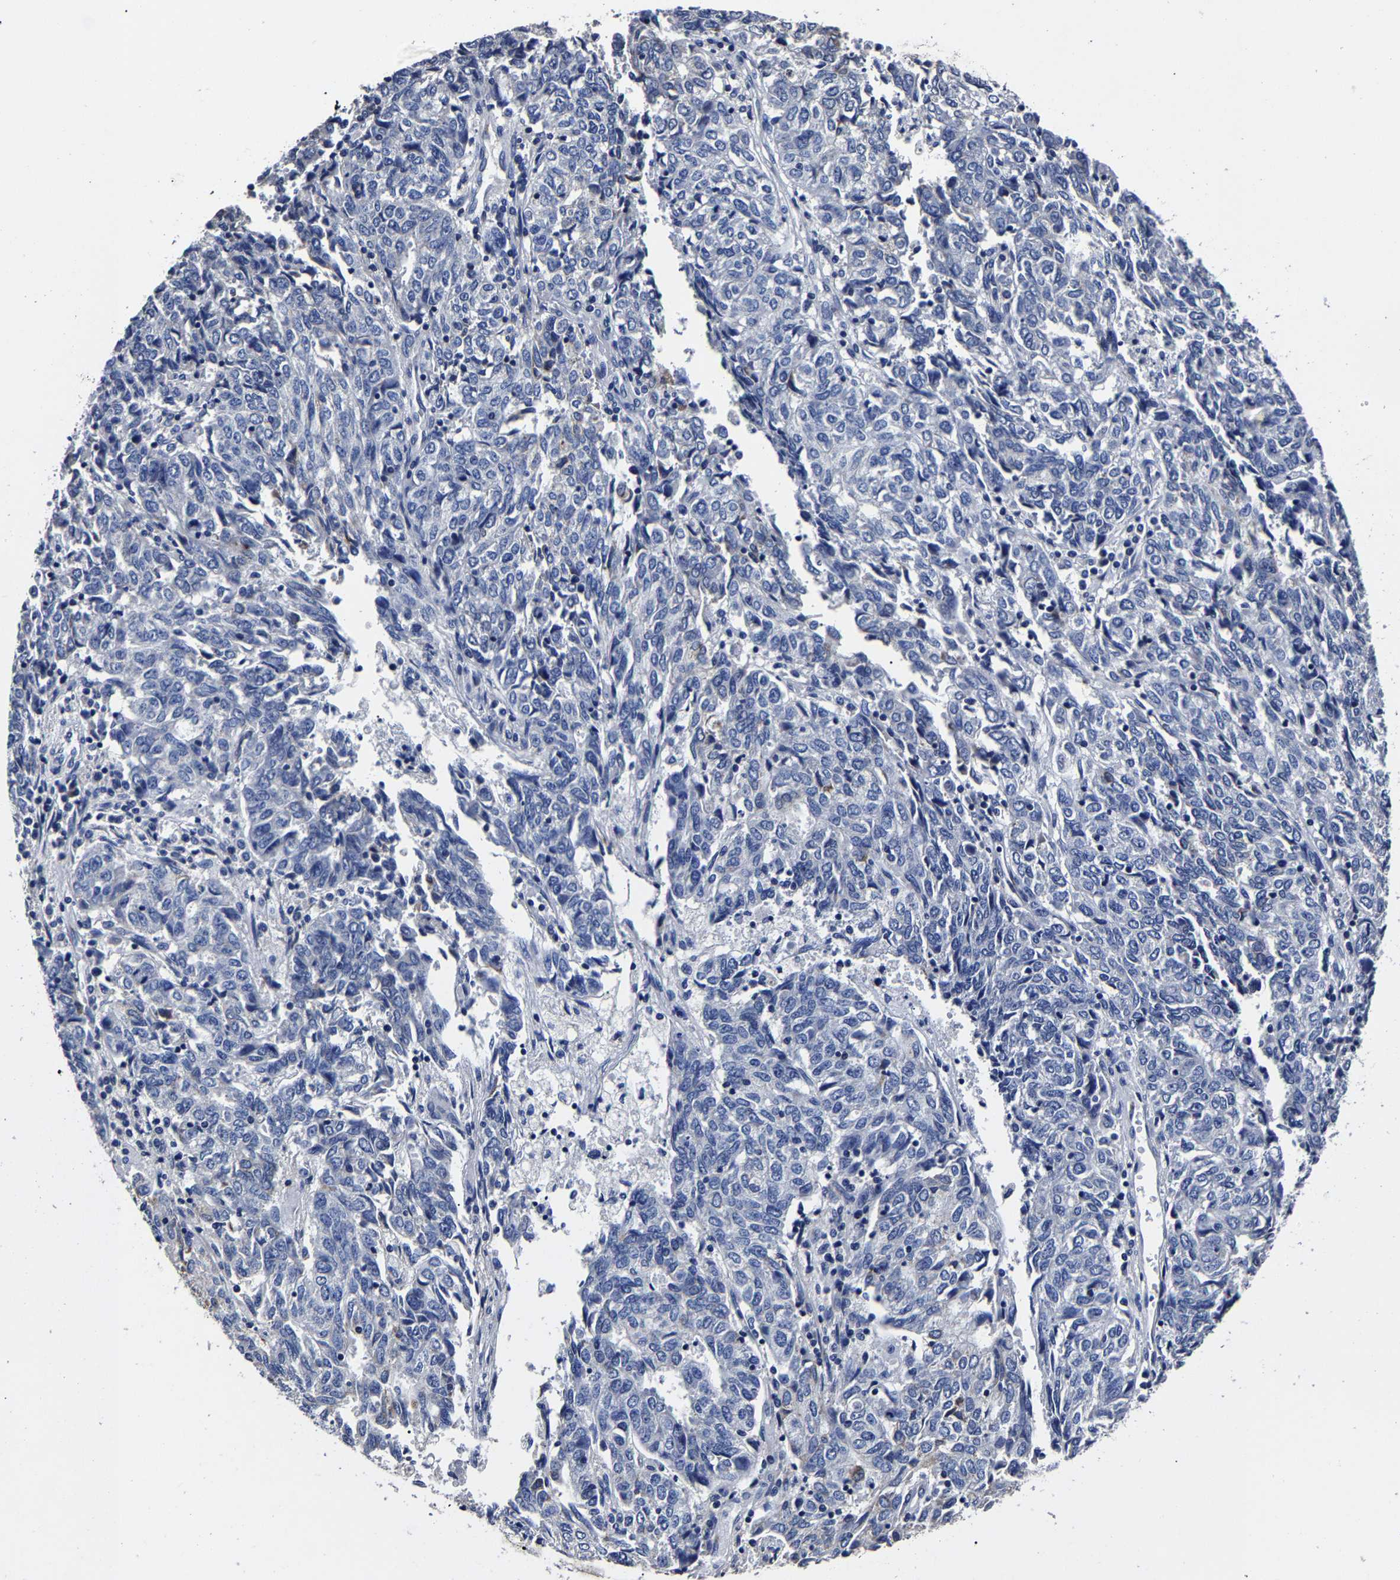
{"staining": {"intensity": "negative", "quantity": "none", "location": "none"}, "tissue": "endometrial cancer", "cell_type": "Tumor cells", "image_type": "cancer", "snomed": [{"axis": "morphology", "description": "Adenocarcinoma, NOS"}, {"axis": "topography", "description": "Endometrium"}], "caption": "DAB immunohistochemical staining of endometrial cancer exhibits no significant expression in tumor cells.", "gene": "AKAP4", "patient": {"sex": "female", "age": 80}}